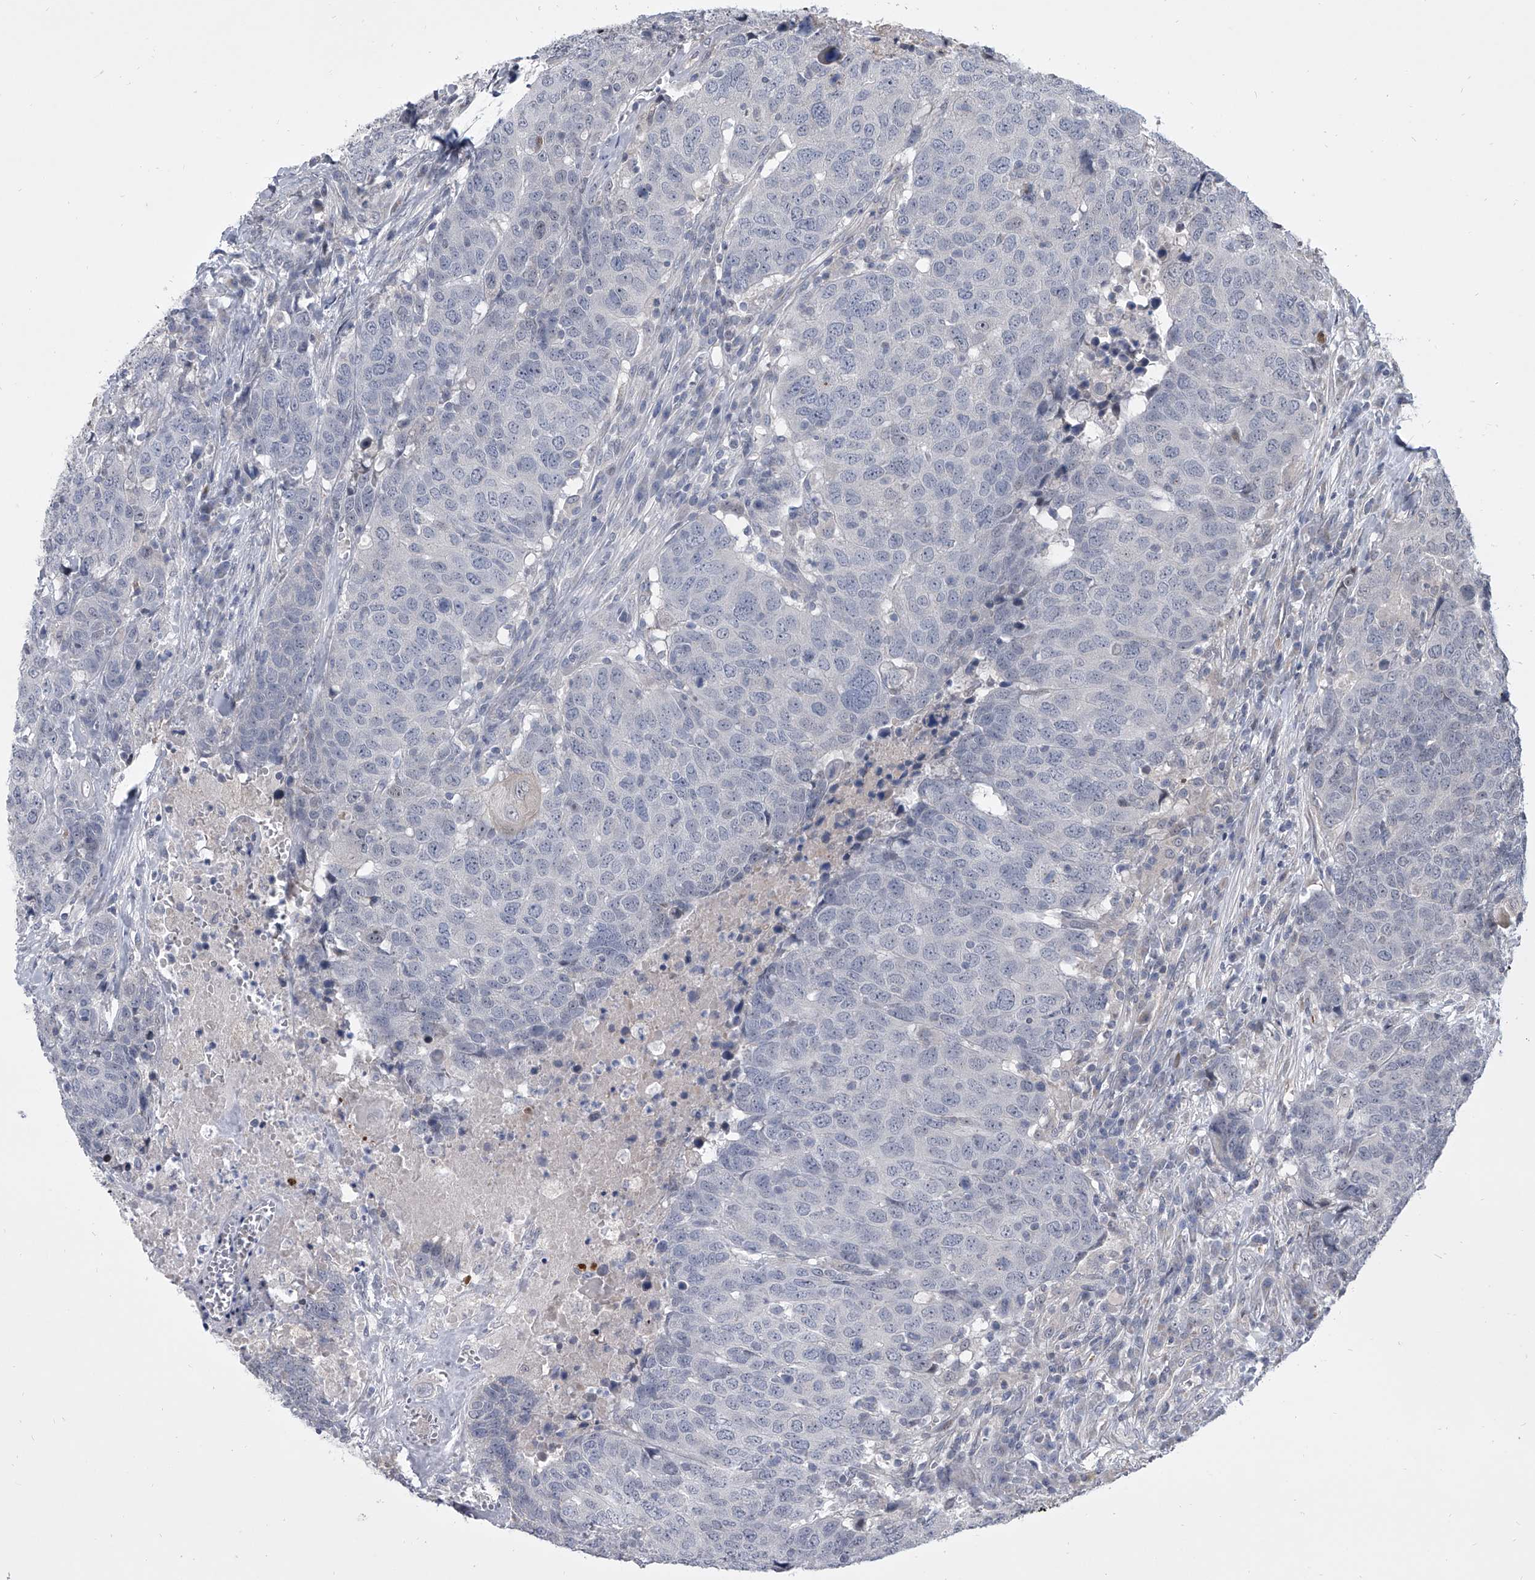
{"staining": {"intensity": "negative", "quantity": "none", "location": "none"}, "tissue": "head and neck cancer", "cell_type": "Tumor cells", "image_type": "cancer", "snomed": [{"axis": "morphology", "description": "Squamous cell carcinoma, NOS"}, {"axis": "topography", "description": "Head-Neck"}], "caption": "Immunohistochemistry (IHC) photomicrograph of neoplastic tissue: squamous cell carcinoma (head and neck) stained with DAB reveals no significant protein expression in tumor cells.", "gene": "HEATR6", "patient": {"sex": "male", "age": 66}}